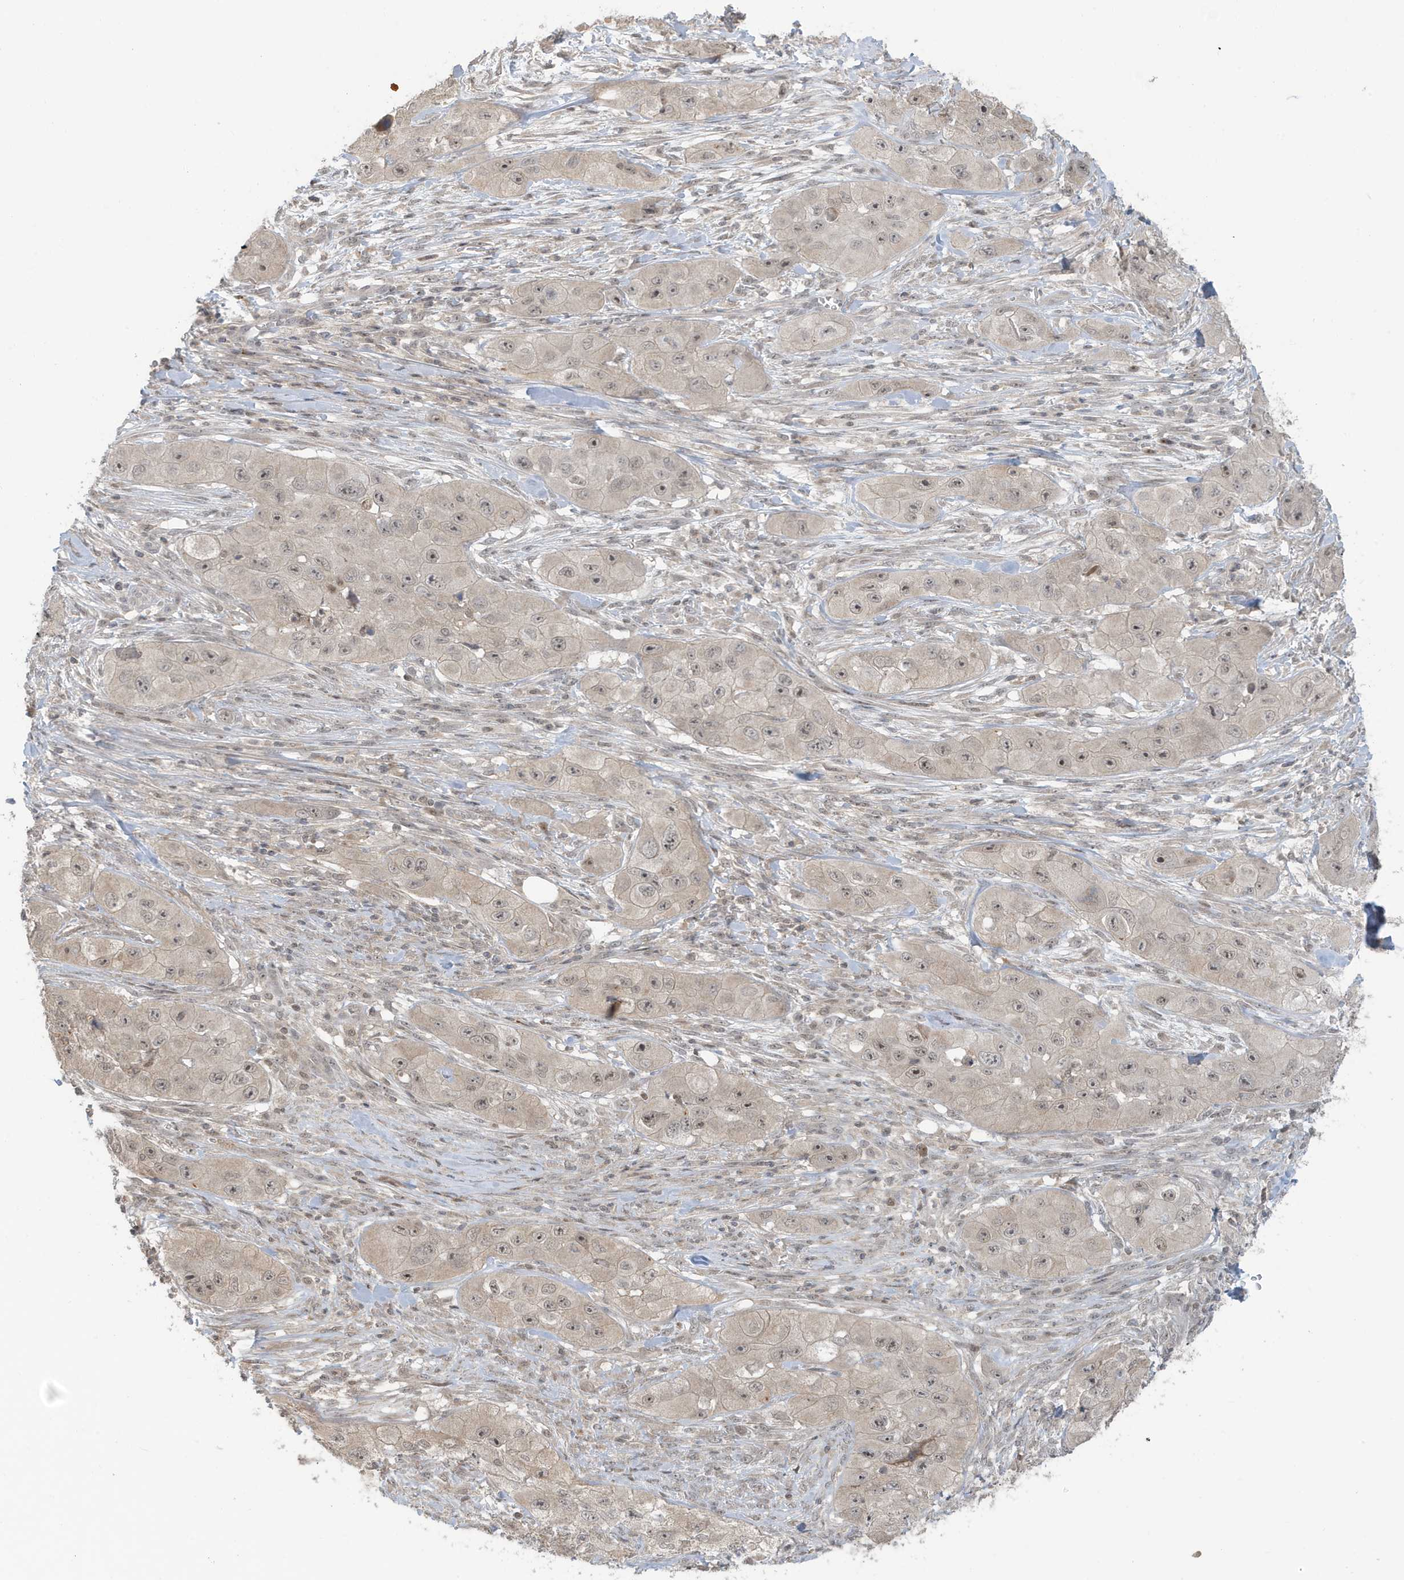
{"staining": {"intensity": "weak", "quantity": "25%-75%", "location": "nuclear"}, "tissue": "skin cancer", "cell_type": "Tumor cells", "image_type": "cancer", "snomed": [{"axis": "morphology", "description": "Squamous cell carcinoma, NOS"}, {"axis": "topography", "description": "Skin"}, {"axis": "topography", "description": "Subcutis"}], "caption": "Protein positivity by immunohistochemistry demonstrates weak nuclear expression in about 25%-75% of tumor cells in skin cancer. The staining was performed using DAB (3,3'-diaminobenzidine), with brown indicating positive protein expression. Nuclei are stained blue with hematoxylin.", "gene": "PRRT3", "patient": {"sex": "male", "age": 73}}